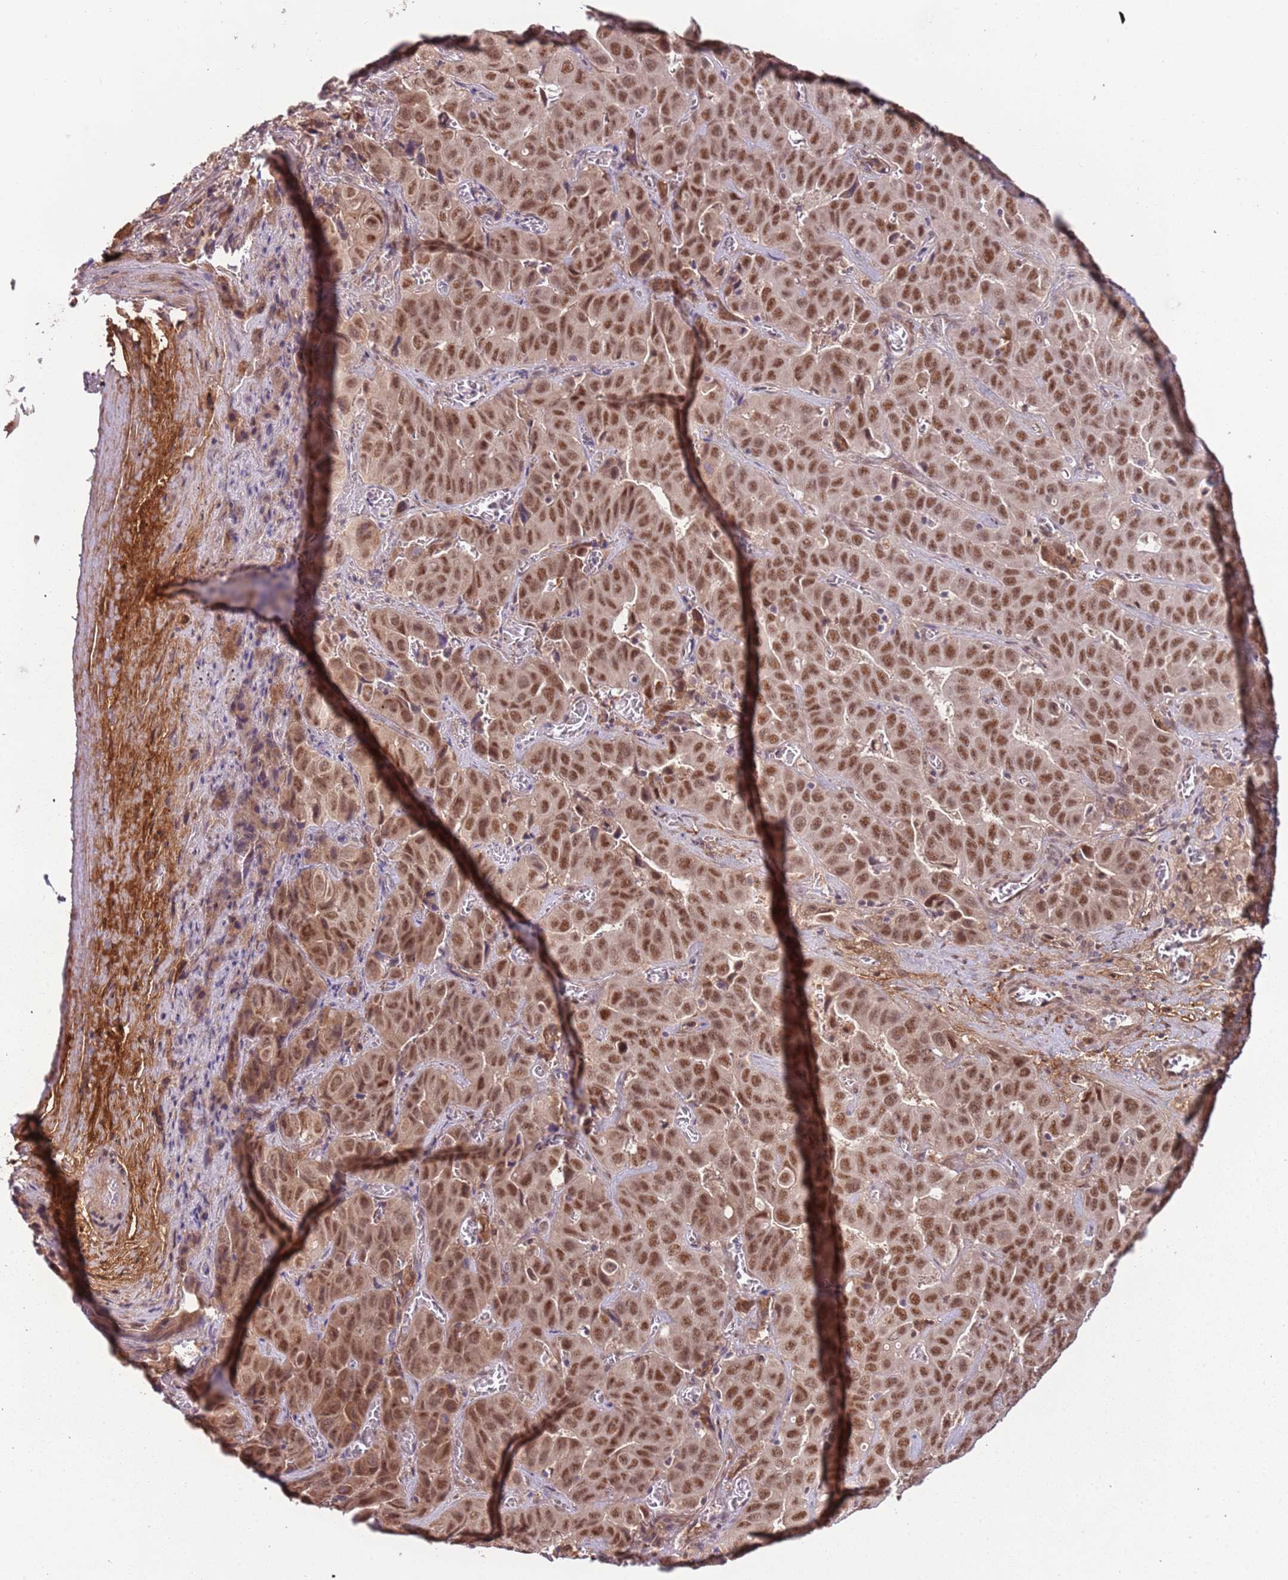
{"staining": {"intensity": "moderate", "quantity": ">75%", "location": "nuclear"}, "tissue": "liver cancer", "cell_type": "Tumor cells", "image_type": "cancer", "snomed": [{"axis": "morphology", "description": "Cholangiocarcinoma"}, {"axis": "topography", "description": "Liver"}], "caption": "A high-resolution image shows immunohistochemistry (IHC) staining of liver cholangiocarcinoma, which exhibits moderate nuclear positivity in approximately >75% of tumor cells.", "gene": "POLR3H", "patient": {"sex": "female", "age": 52}}